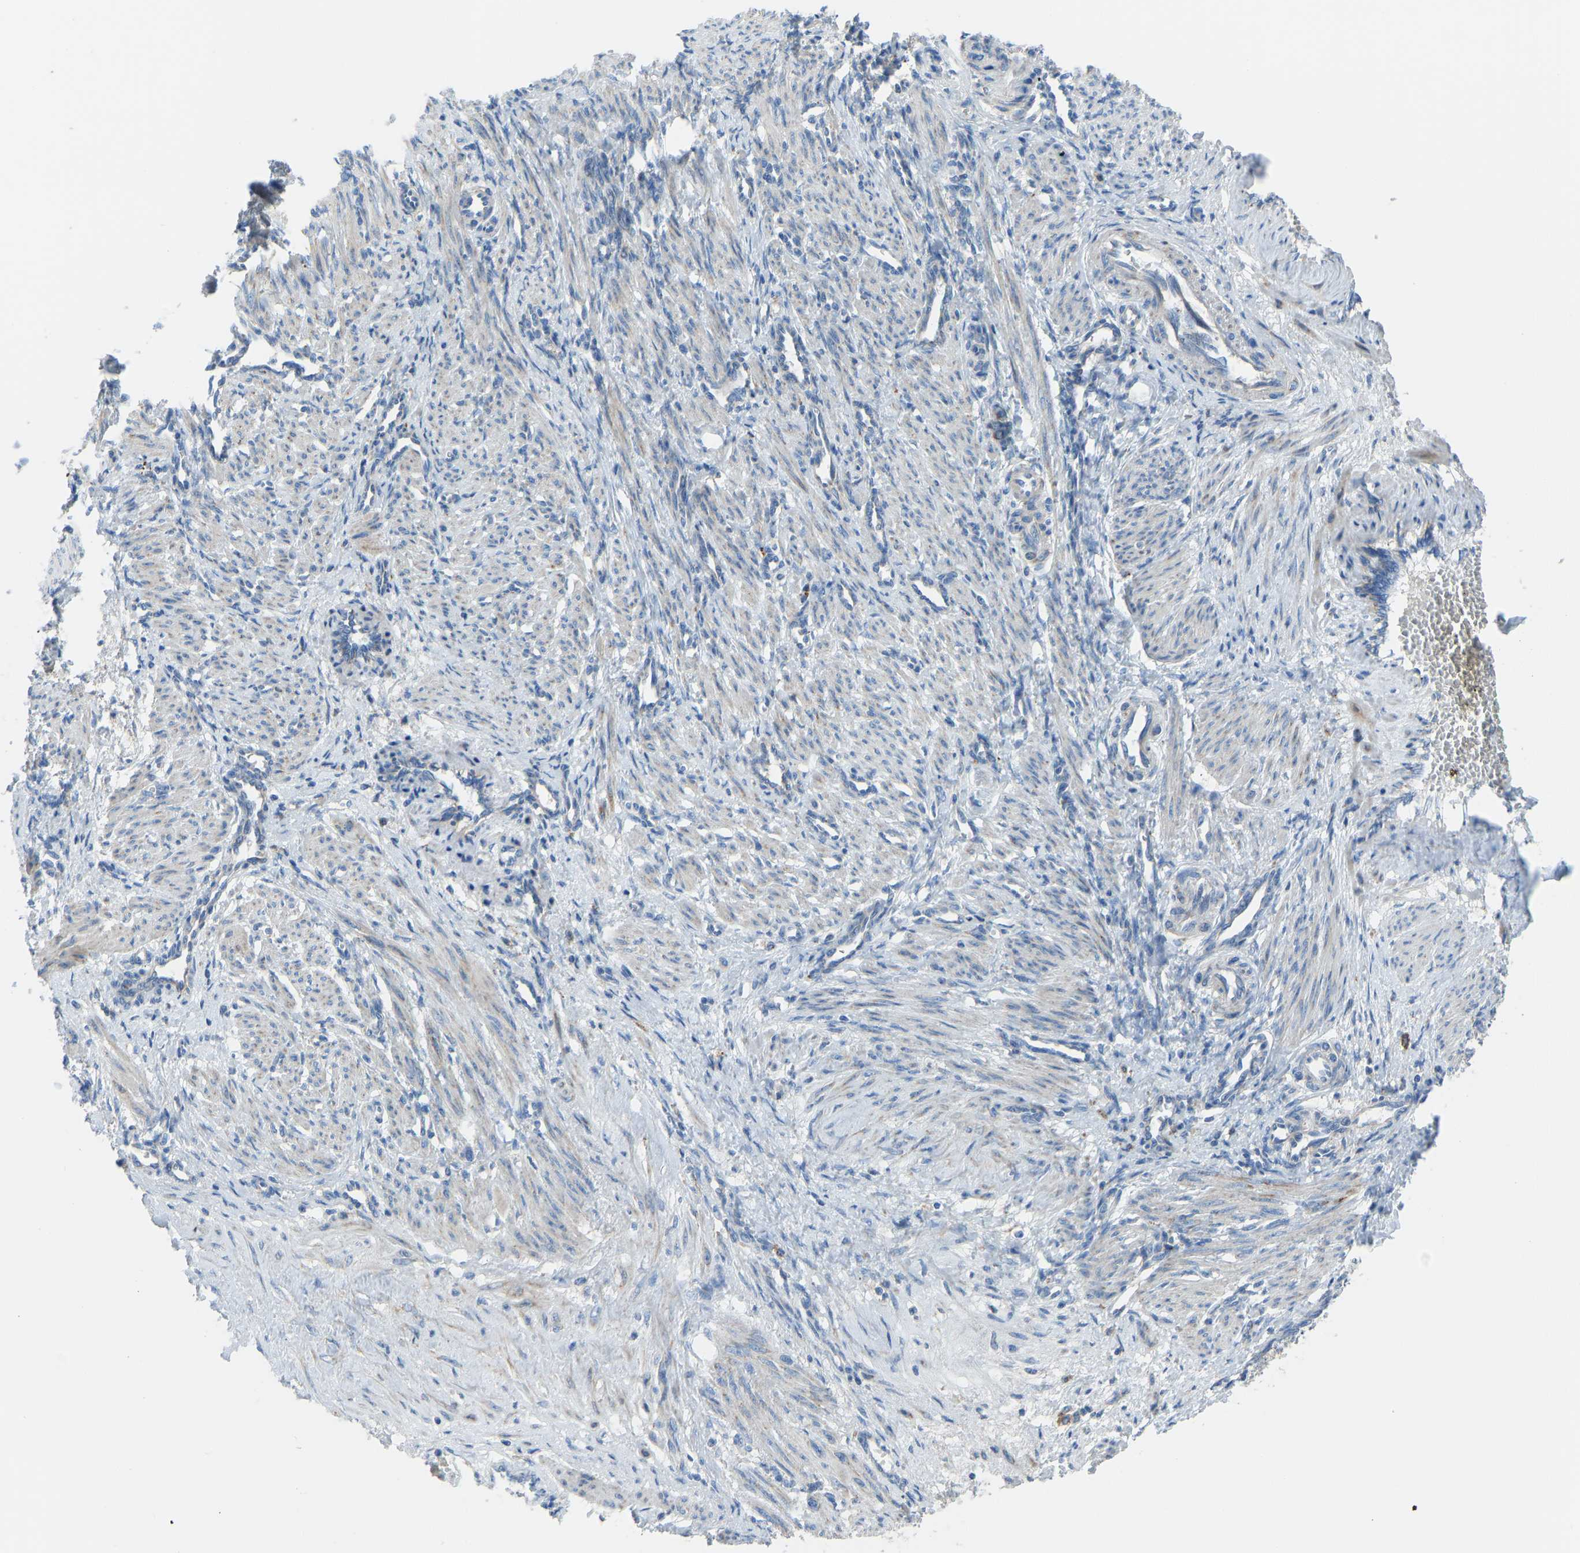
{"staining": {"intensity": "weak", "quantity": "<25%", "location": "cytoplasmic/membranous"}, "tissue": "smooth muscle", "cell_type": "Smooth muscle cells", "image_type": "normal", "snomed": [{"axis": "morphology", "description": "Normal tissue, NOS"}, {"axis": "topography", "description": "Endometrium"}], "caption": "This is an immunohistochemistry (IHC) photomicrograph of benign smooth muscle. There is no expression in smooth muscle cells.", "gene": "SMIM20", "patient": {"sex": "female", "age": 33}}